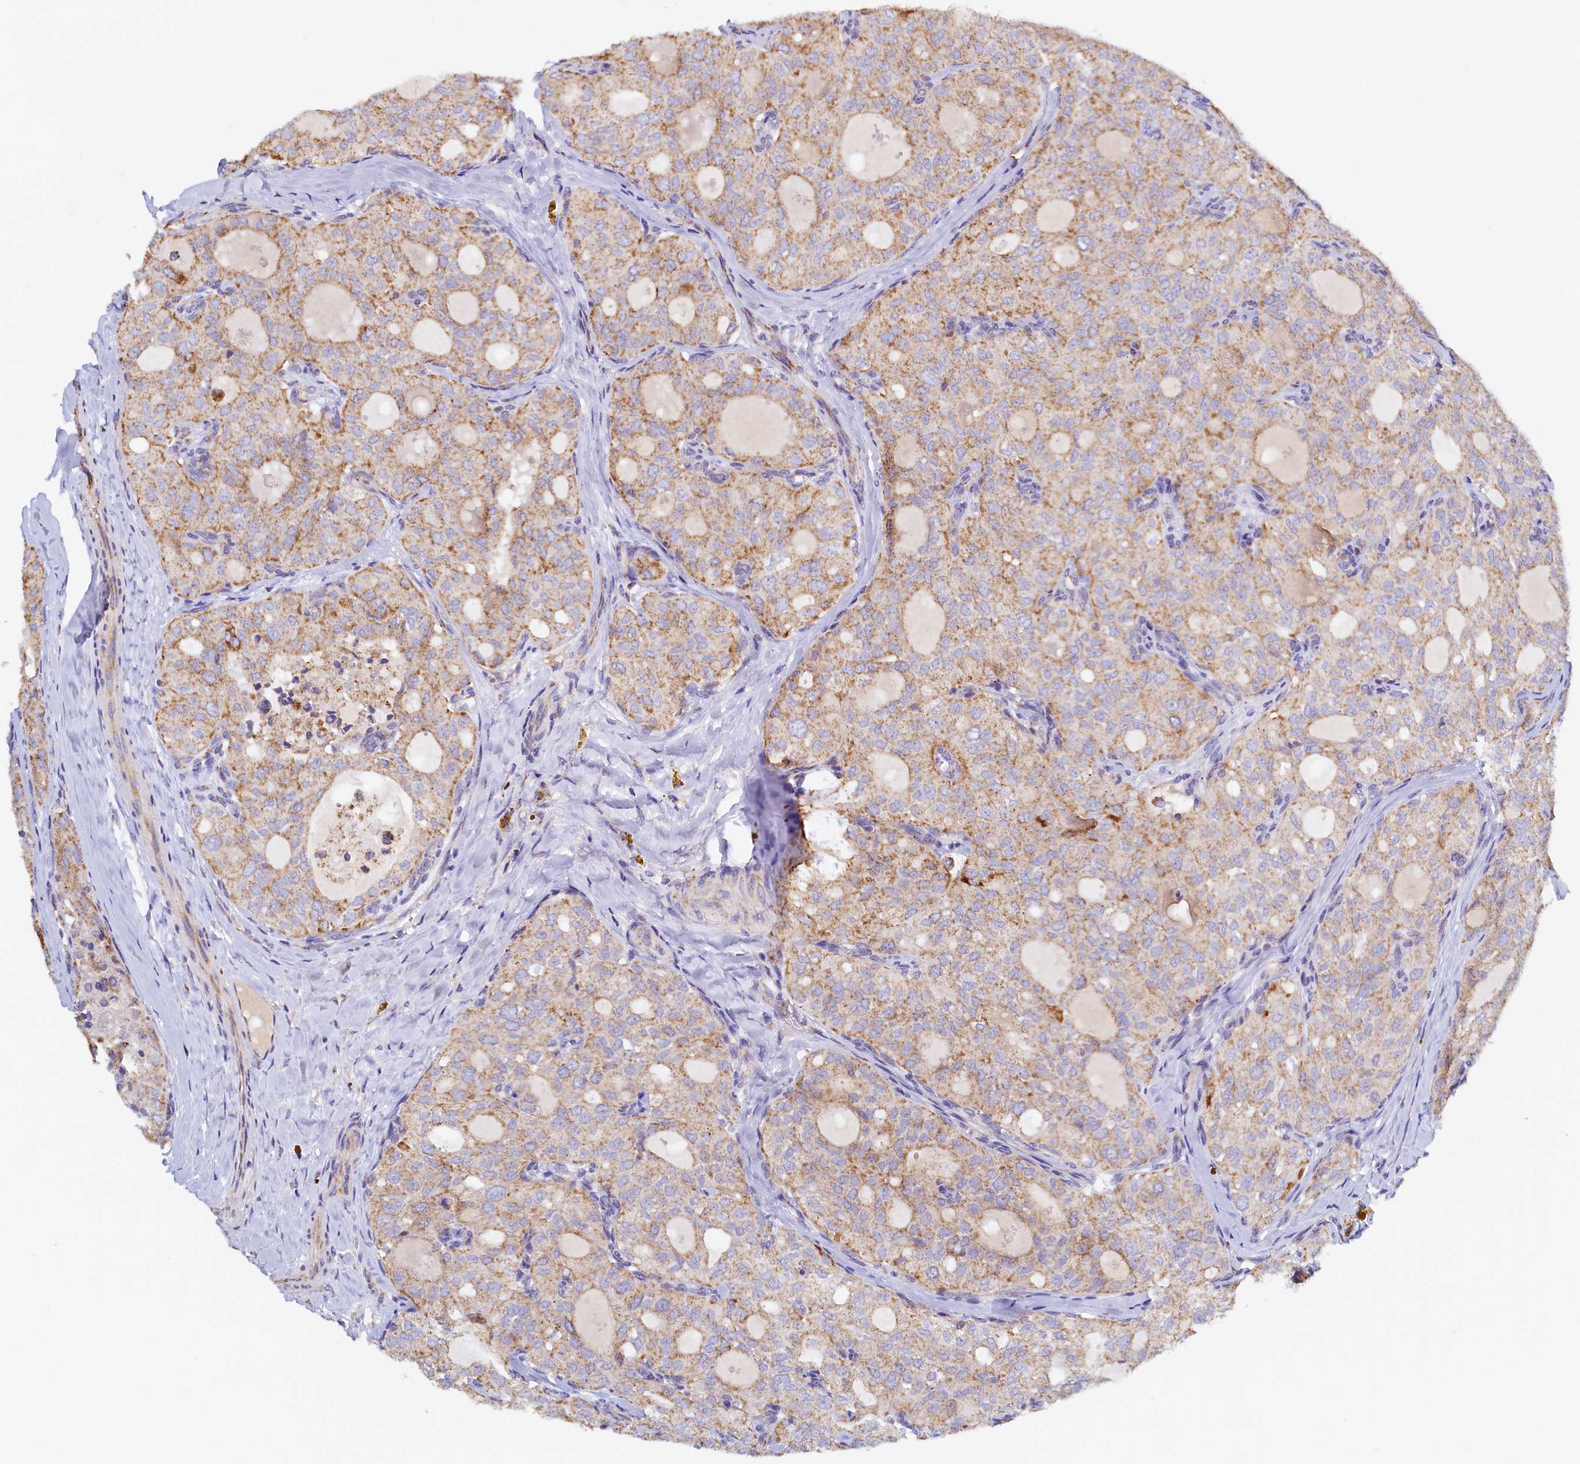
{"staining": {"intensity": "moderate", "quantity": ">75%", "location": "cytoplasmic/membranous"}, "tissue": "thyroid cancer", "cell_type": "Tumor cells", "image_type": "cancer", "snomed": [{"axis": "morphology", "description": "Follicular adenoma carcinoma, NOS"}, {"axis": "topography", "description": "Thyroid gland"}], "caption": "Tumor cells exhibit moderate cytoplasmic/membranous staining in about >75% of cells in follicular adenoma carcinoma (thyroid). The protein is stained brown, and the nuclei are stained in blue (DAB (3,3'-diaminobenzidine) IHC with brightfield microscopy, high magnification).", "gene": "POC1A", "patient": {"sex": "male", "age": 75}}